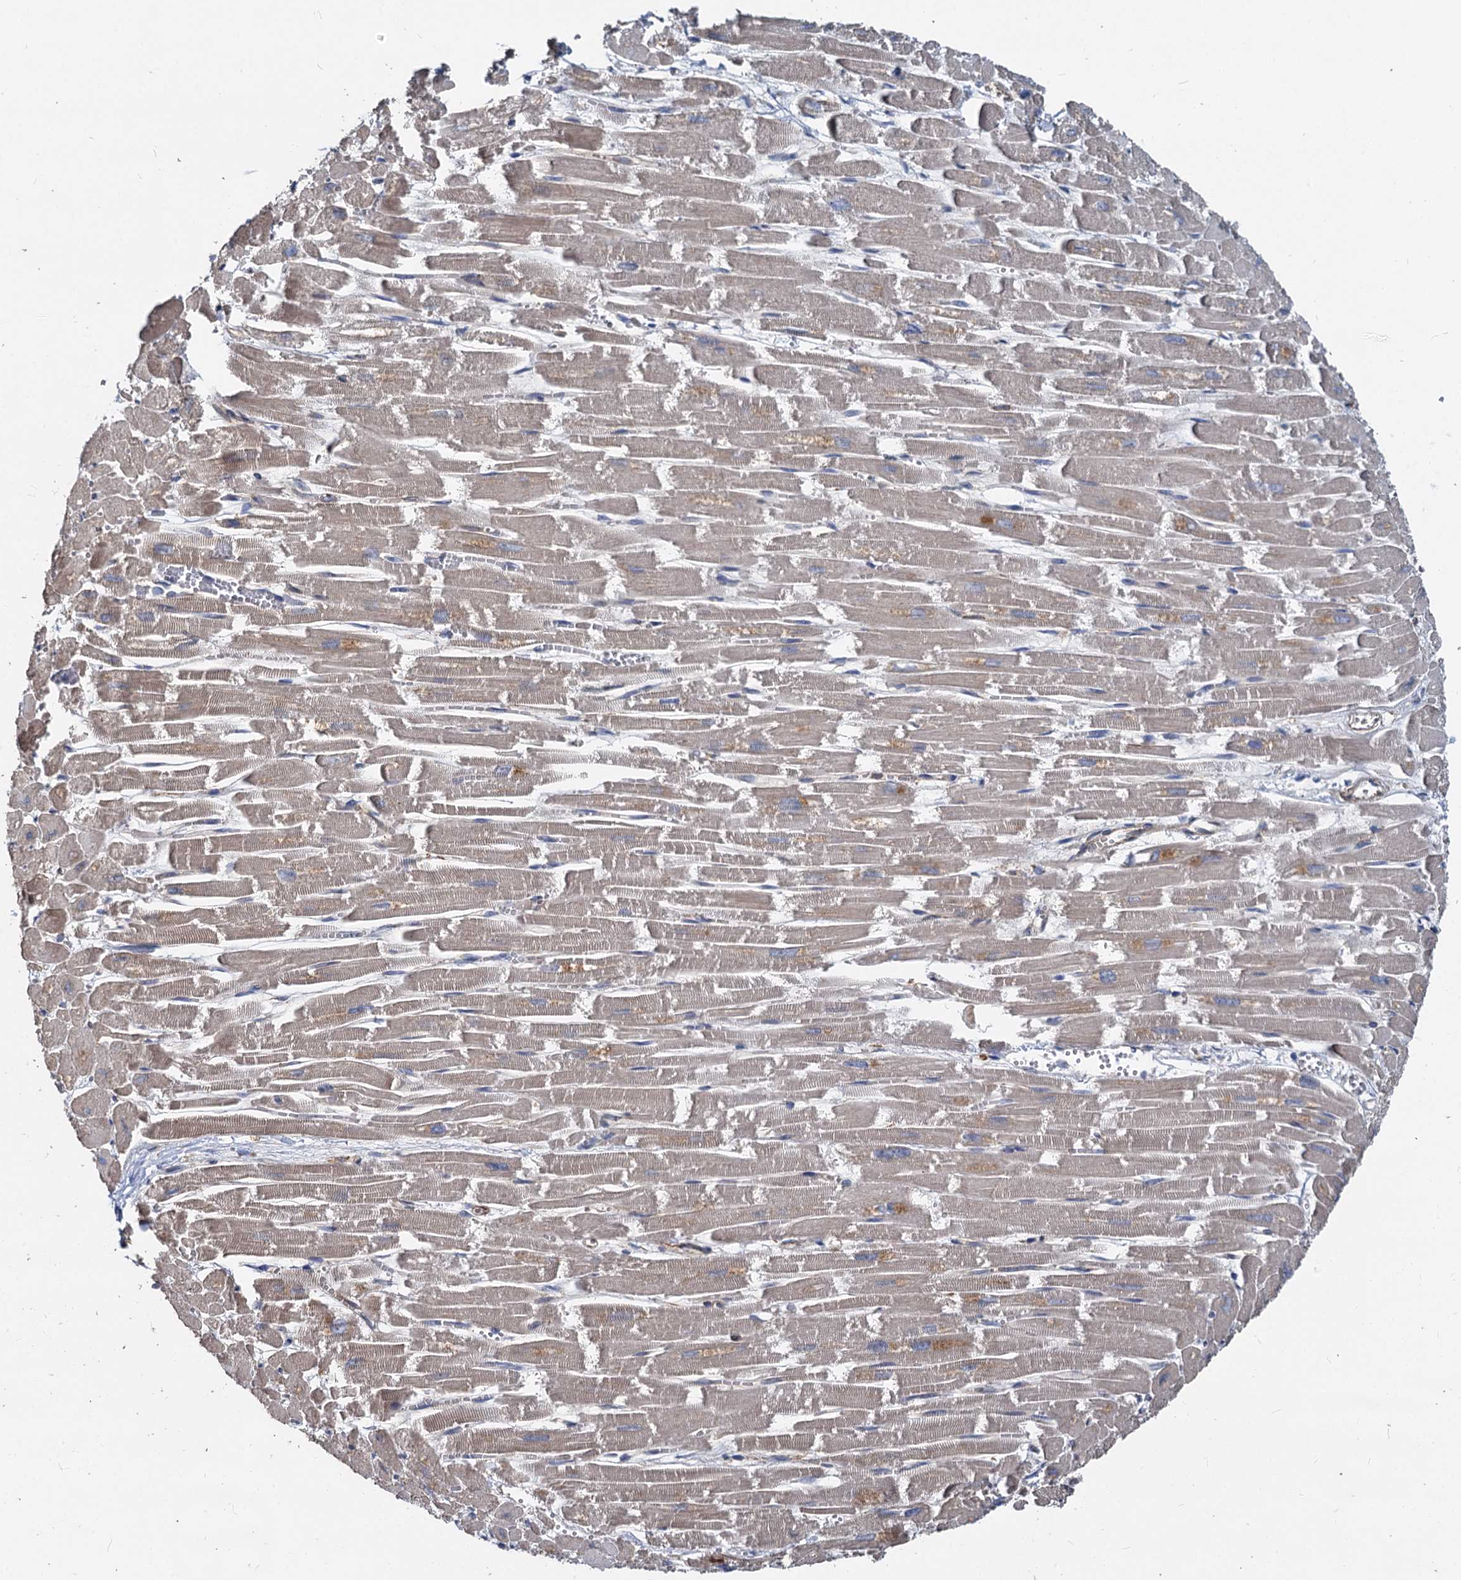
{"staining": {"intensity": "moderate", "quantity": "25%-75%", "location": "cytoplasmic/membranous"}, "tissue": "heart muscle", "cell_type": "Cardiomyocytes", "image_type": "normal", "snomed": [{"axis": "morphology", "description": "Normal tissue, NOS"}, {"axis": "topography", "description": "Heart"}], "caption": "Immunohistochemistry of normal heart muscle shows medium levels of moderate cytoplasmic/membranous positivity in approximately 25%-75% of cardiomyocytes. (Brightfield microscopy of DAB IHC at high magnification).", "gene": "STIM1", "patient": {"sex": "male", "age": 54}}